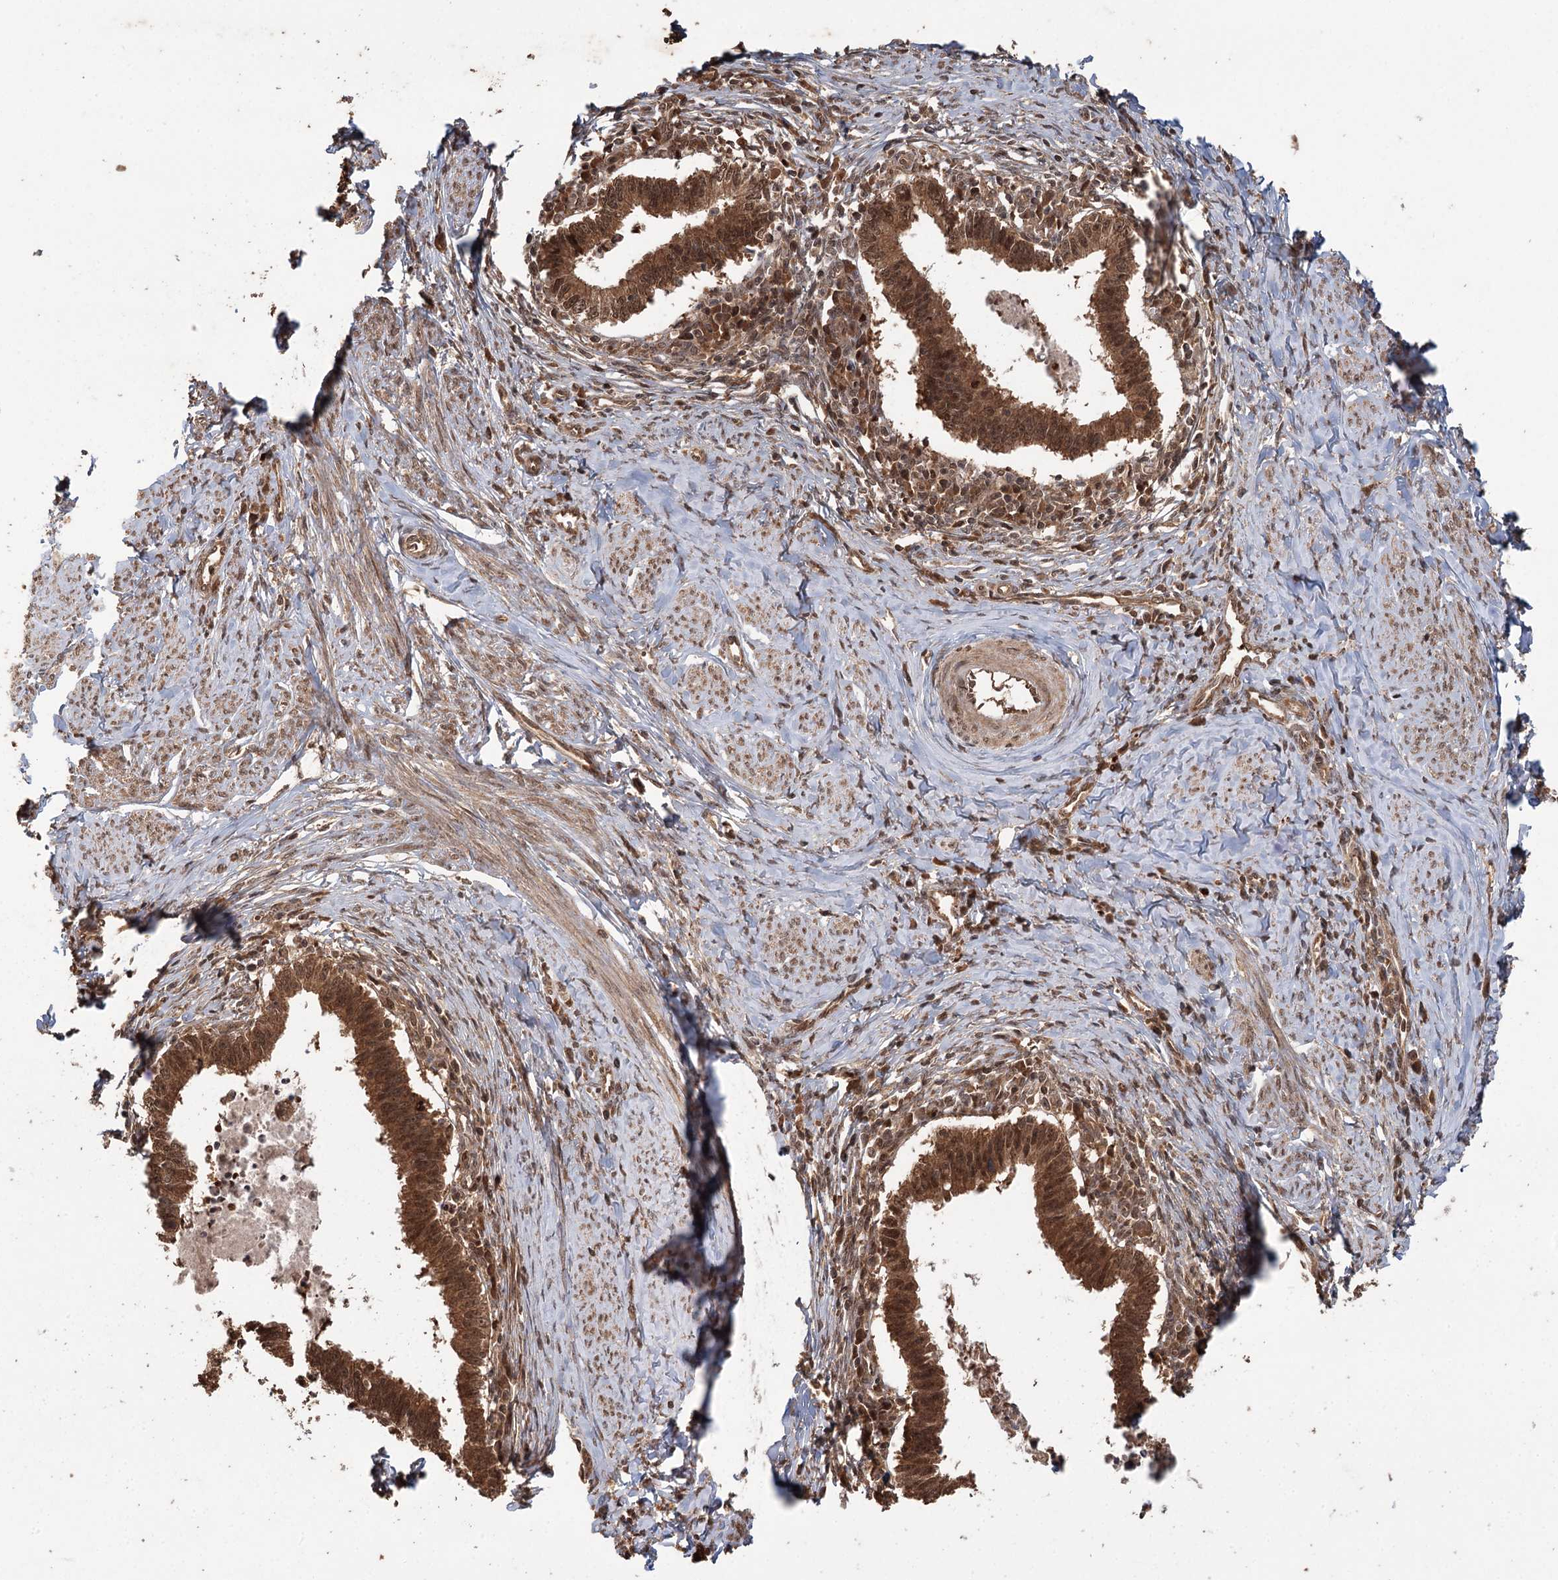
{"staining": {"intensity": "moderate", "quantity": ">75%", "location": "cytoplasmic/membranous,nuclear"}, "tissue": "cervical cancer", "cell_type": "Tumor cells", "image_type": "cancer", "snomed": [{"axis": "morphology", "description": "Adenocarcinoma, NOS"}, {"axis": "topography", "description": "Cervix"}], "caption": "Cervical cancer stained with immunohistochemistry shows moderate cytoplasmic/membranous and nuclear staining in approximately >75% of tumor cells. Immunohistochemistry (ihc) stains the protein in brown and the nuclei are stained blue.", "gene": "N6AMT1", "patient": {"sex": "female", "age": 36}}